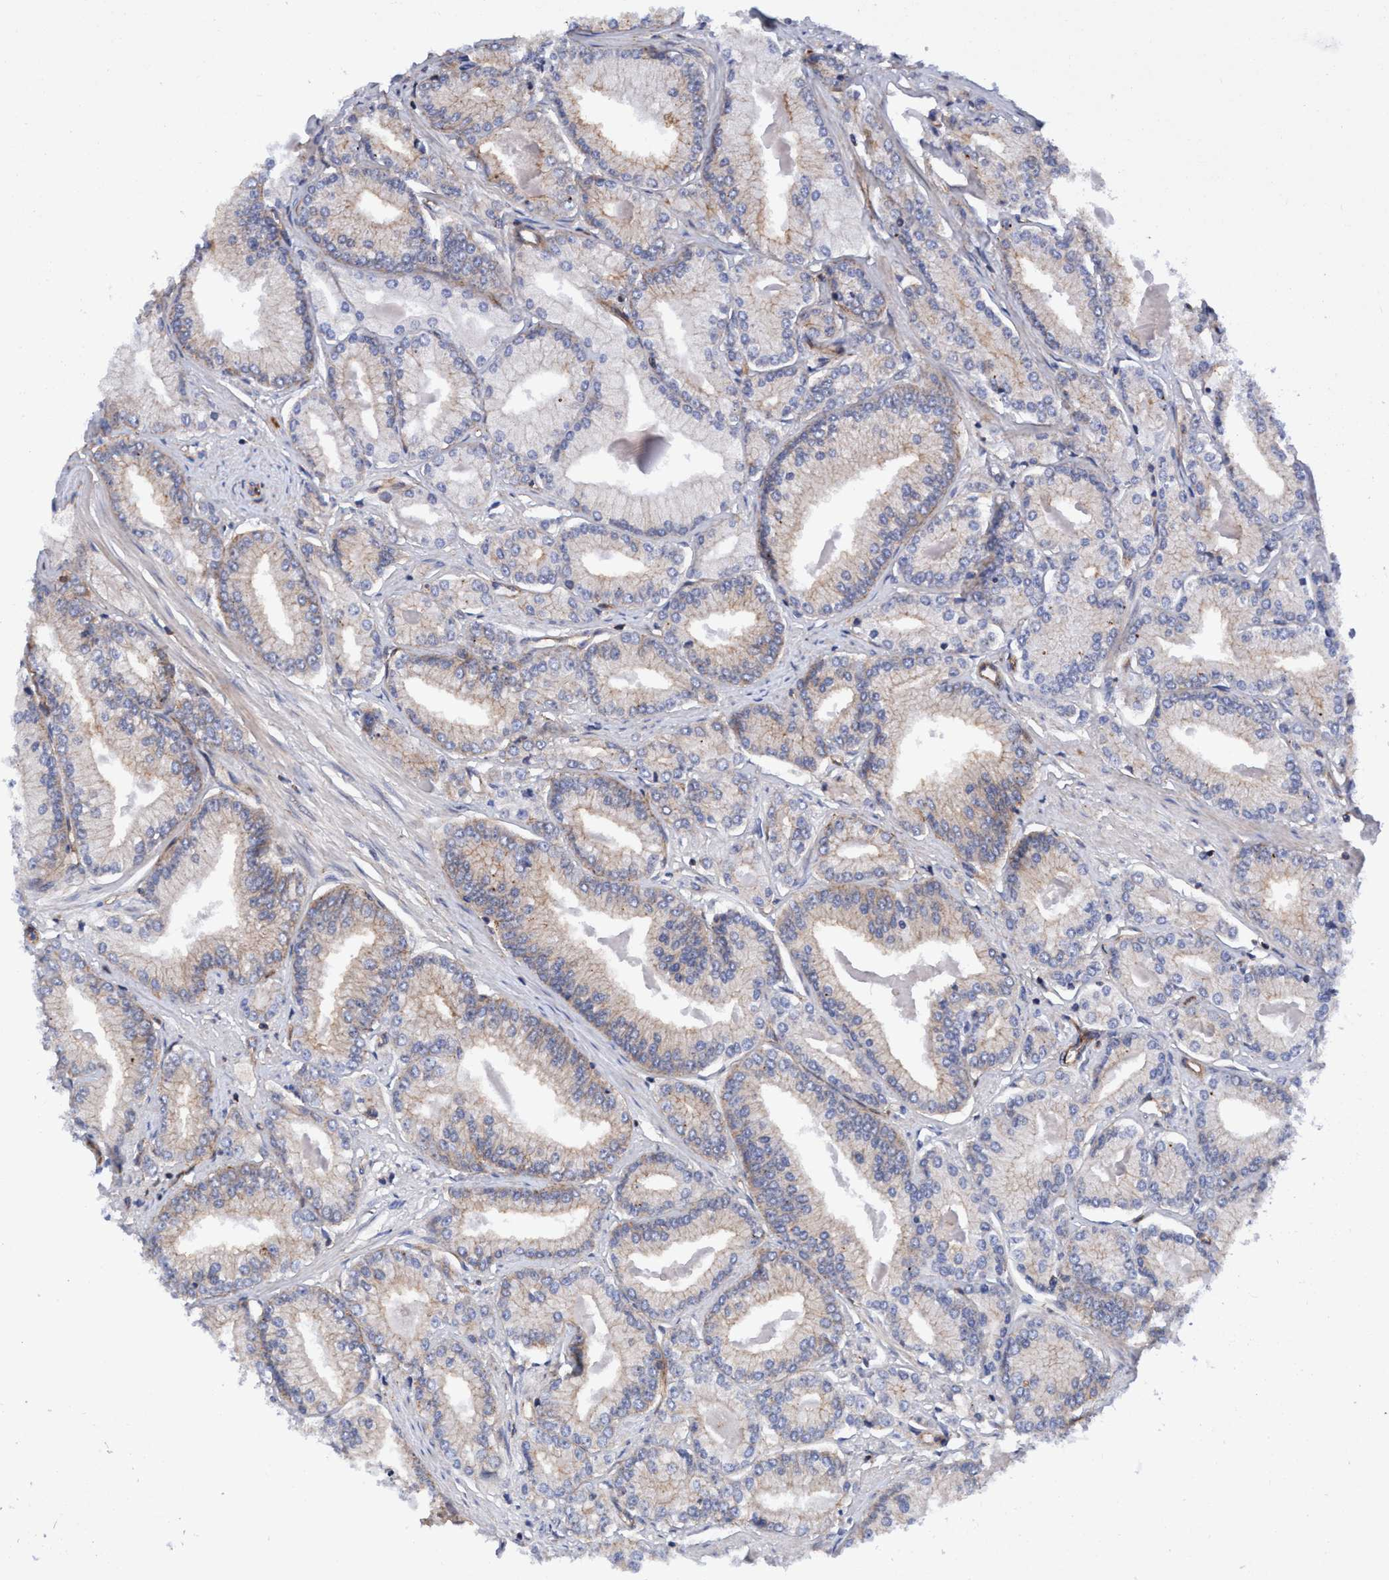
{"staining": {"intensity": "negative", "quantity": "none", "location": "none"}, "tissue": "prostate cancer", "cell_type": "Tumor cells", "image_type": "cancer", "snomed": [{"axis": "morphology", "description": "Adenocarcinoma, Low grade"}, {"axis": "topography", "description": "Prostate"}], "caption": "Immunohistochemistry photomicrograph of human prostate low-grade adenocarcinoma stained for a protein (brown), which displays no expression in tumor cells. (Brightfield microscopy of DAB immunohistochemistry at high magnification).", "gene": "MCM3AP", "patient": {"sex": "male", "age": 52}}